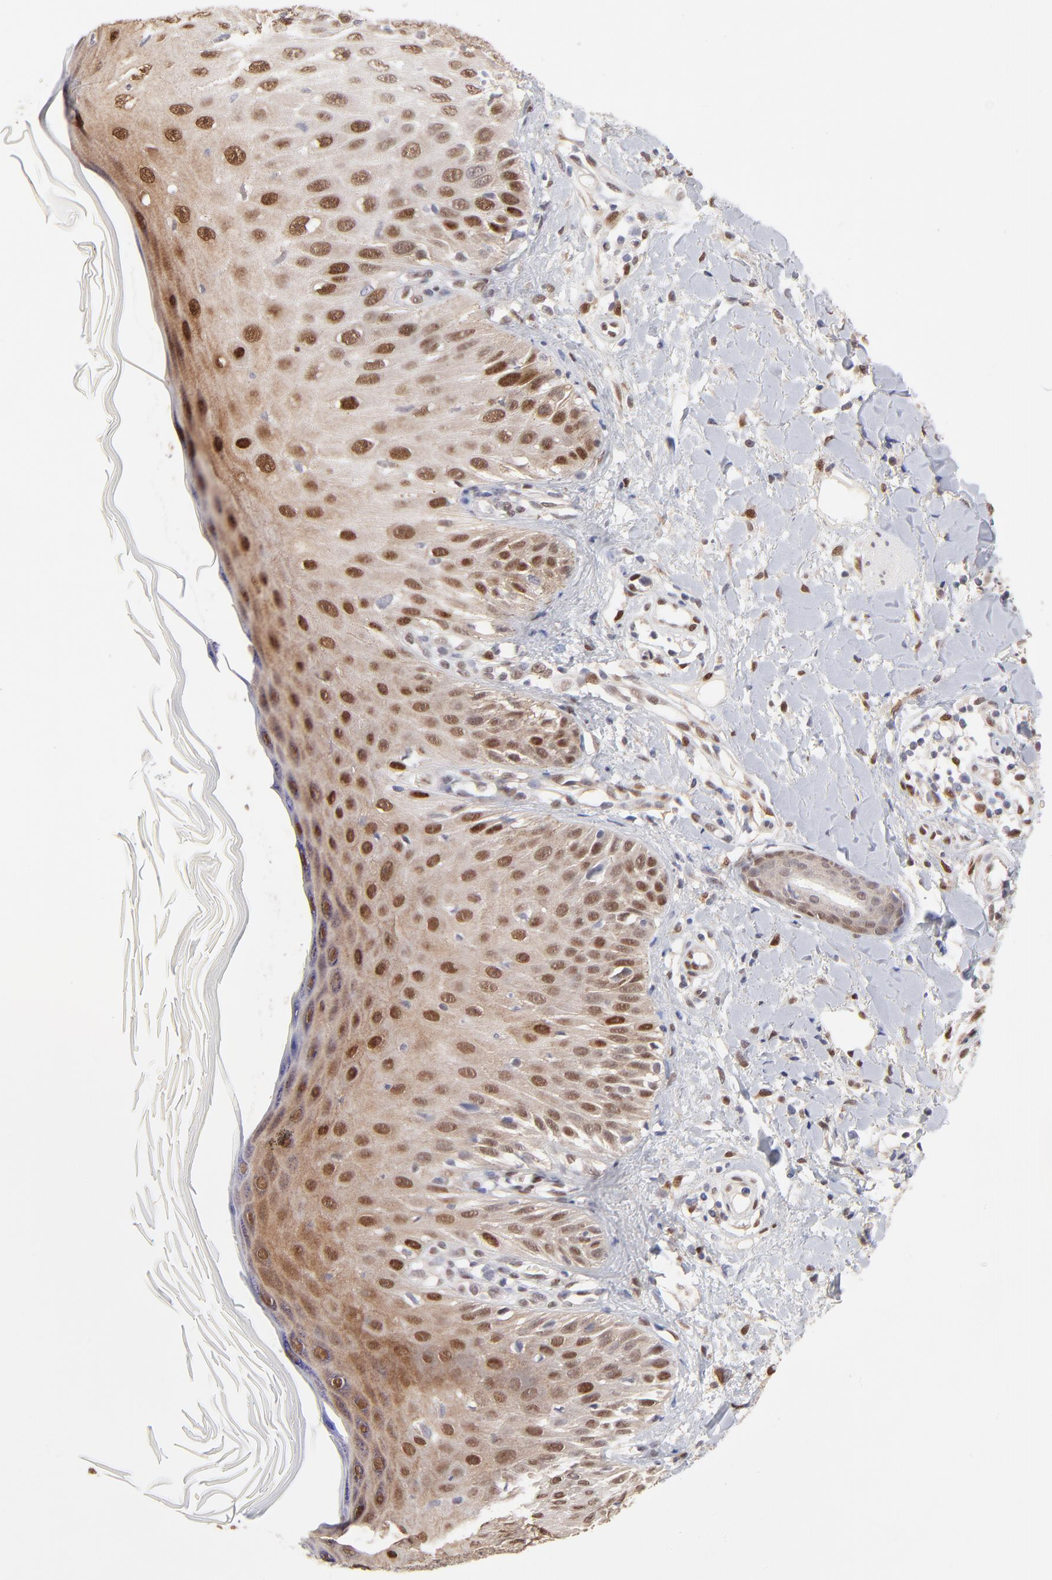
{"staining": {"intensity": "moderate", "quantity": ">75%", "location": "nuclear"}, "tissue": "skin cancer", "cell_type": "Tumor cells", "image_type": "cancer", "snomed": [{"axis": "morphology", "description": "Squamous cell carcinoma, NOS"}, {"axis": "topography", "description": "Skin"}], "caption": "A medium amount of moderate nuclear positivity is appreciated in about >75% of tumor cells in squamous cell carcinoma (skin) tissue.", "gene": "STAT3", "patient": {"sex": "male", "age": 24}}